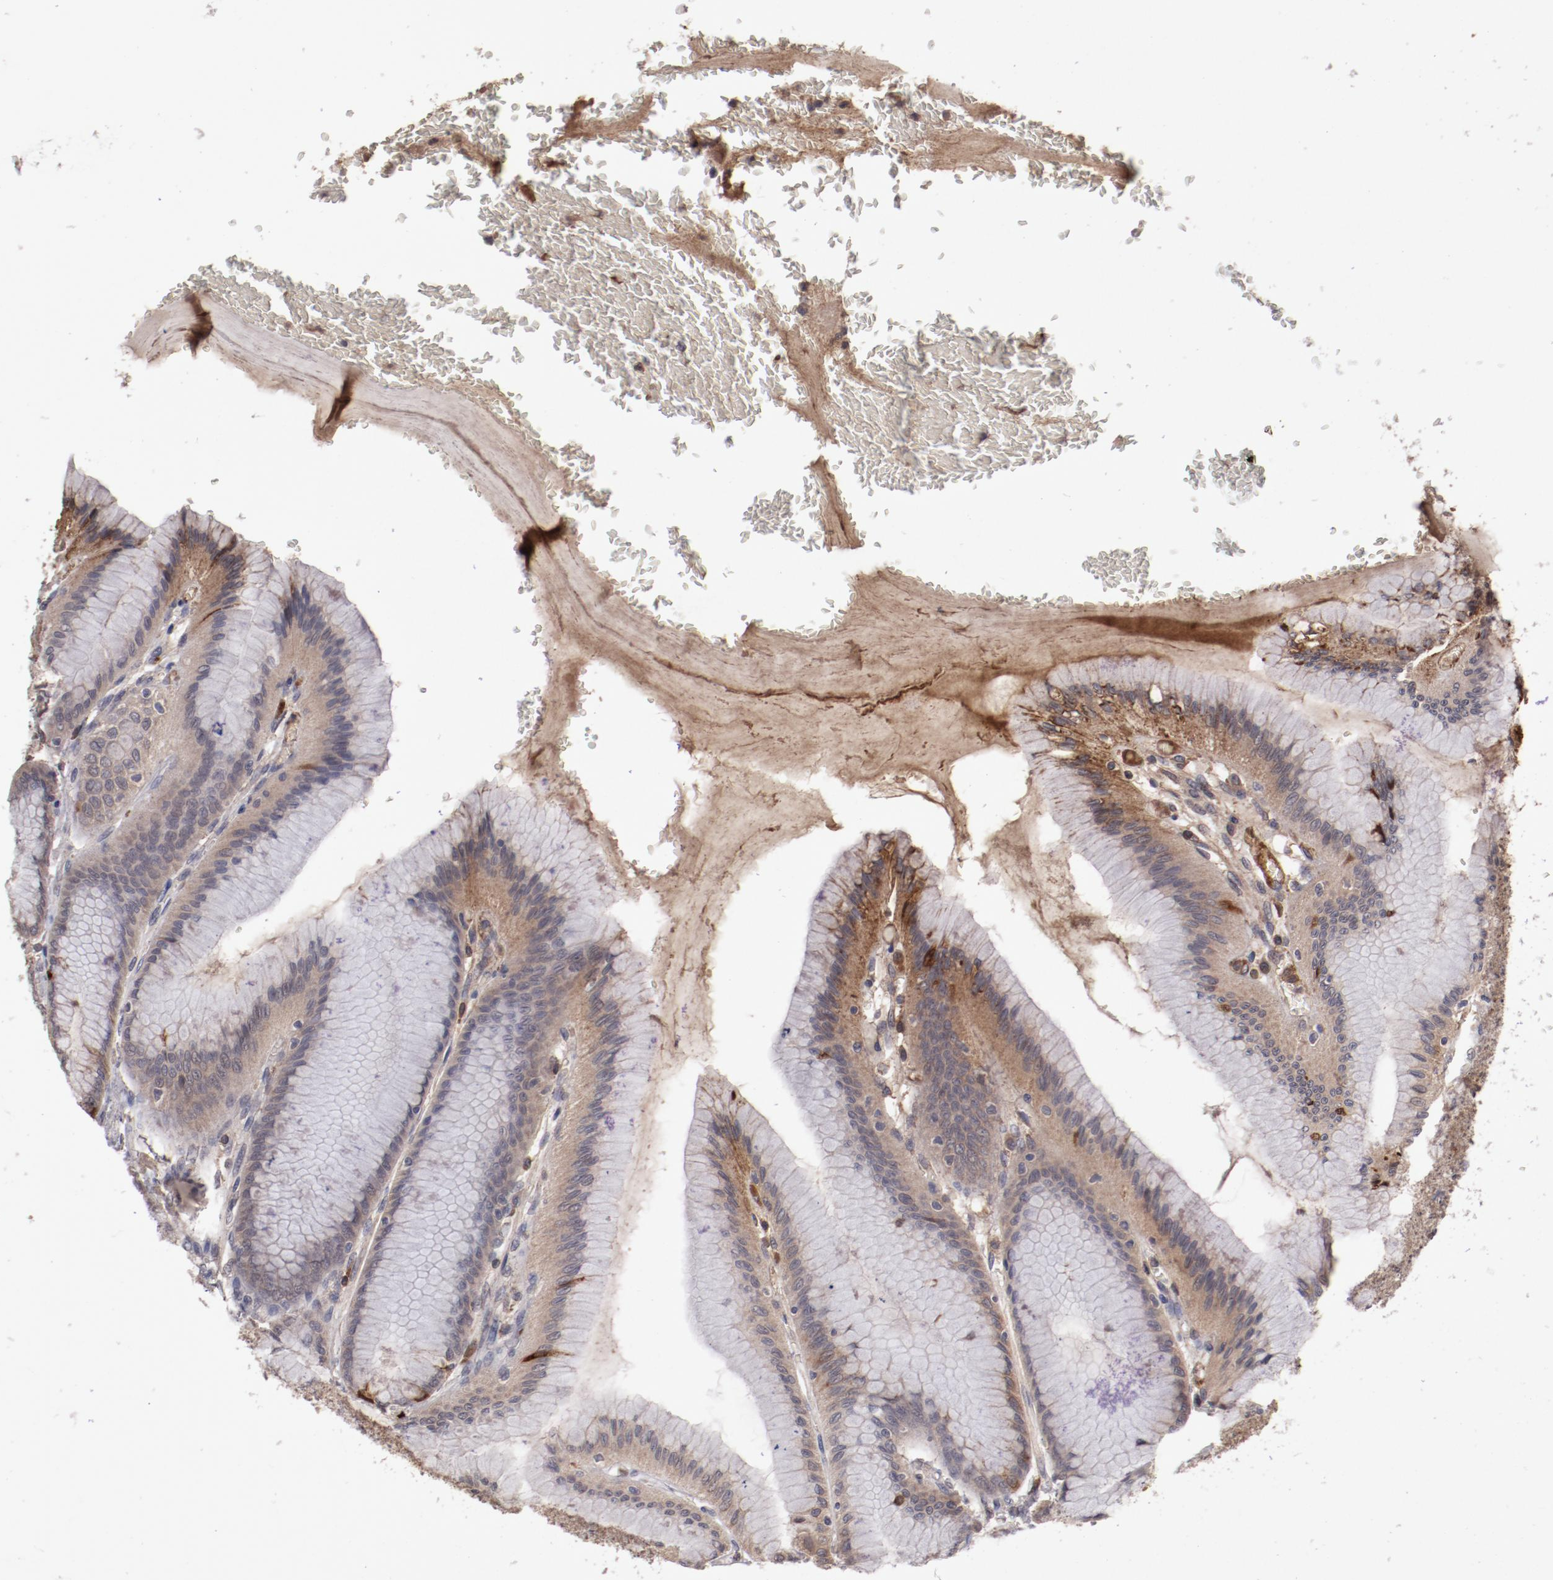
{"staining": {"intensity": "moderate", "quantity": ">75%", "location": "cytoplasmic/membranous"}, "tissue": "stomach", "cell_type": "Glandular cells", "image_type": "normal", "snomed": [{"axis": "morphology", "description": "Normal tissue, NOS"}, {"axis": "morphology", "description": "Adenocarcinoma, NOS"}, {"axis": "topography", "description": "Stomach"}, {"axis": "topography", "description": "Stomach, lower"}], "caption": "DAB immunohistochemical staining of unremarkable stomach demonstrates moderate cytoplasmic/membranous protein positivity in about >75% of glandular cells.", "gene": "CP", "patient": {"sex": "female", "age": 65}}